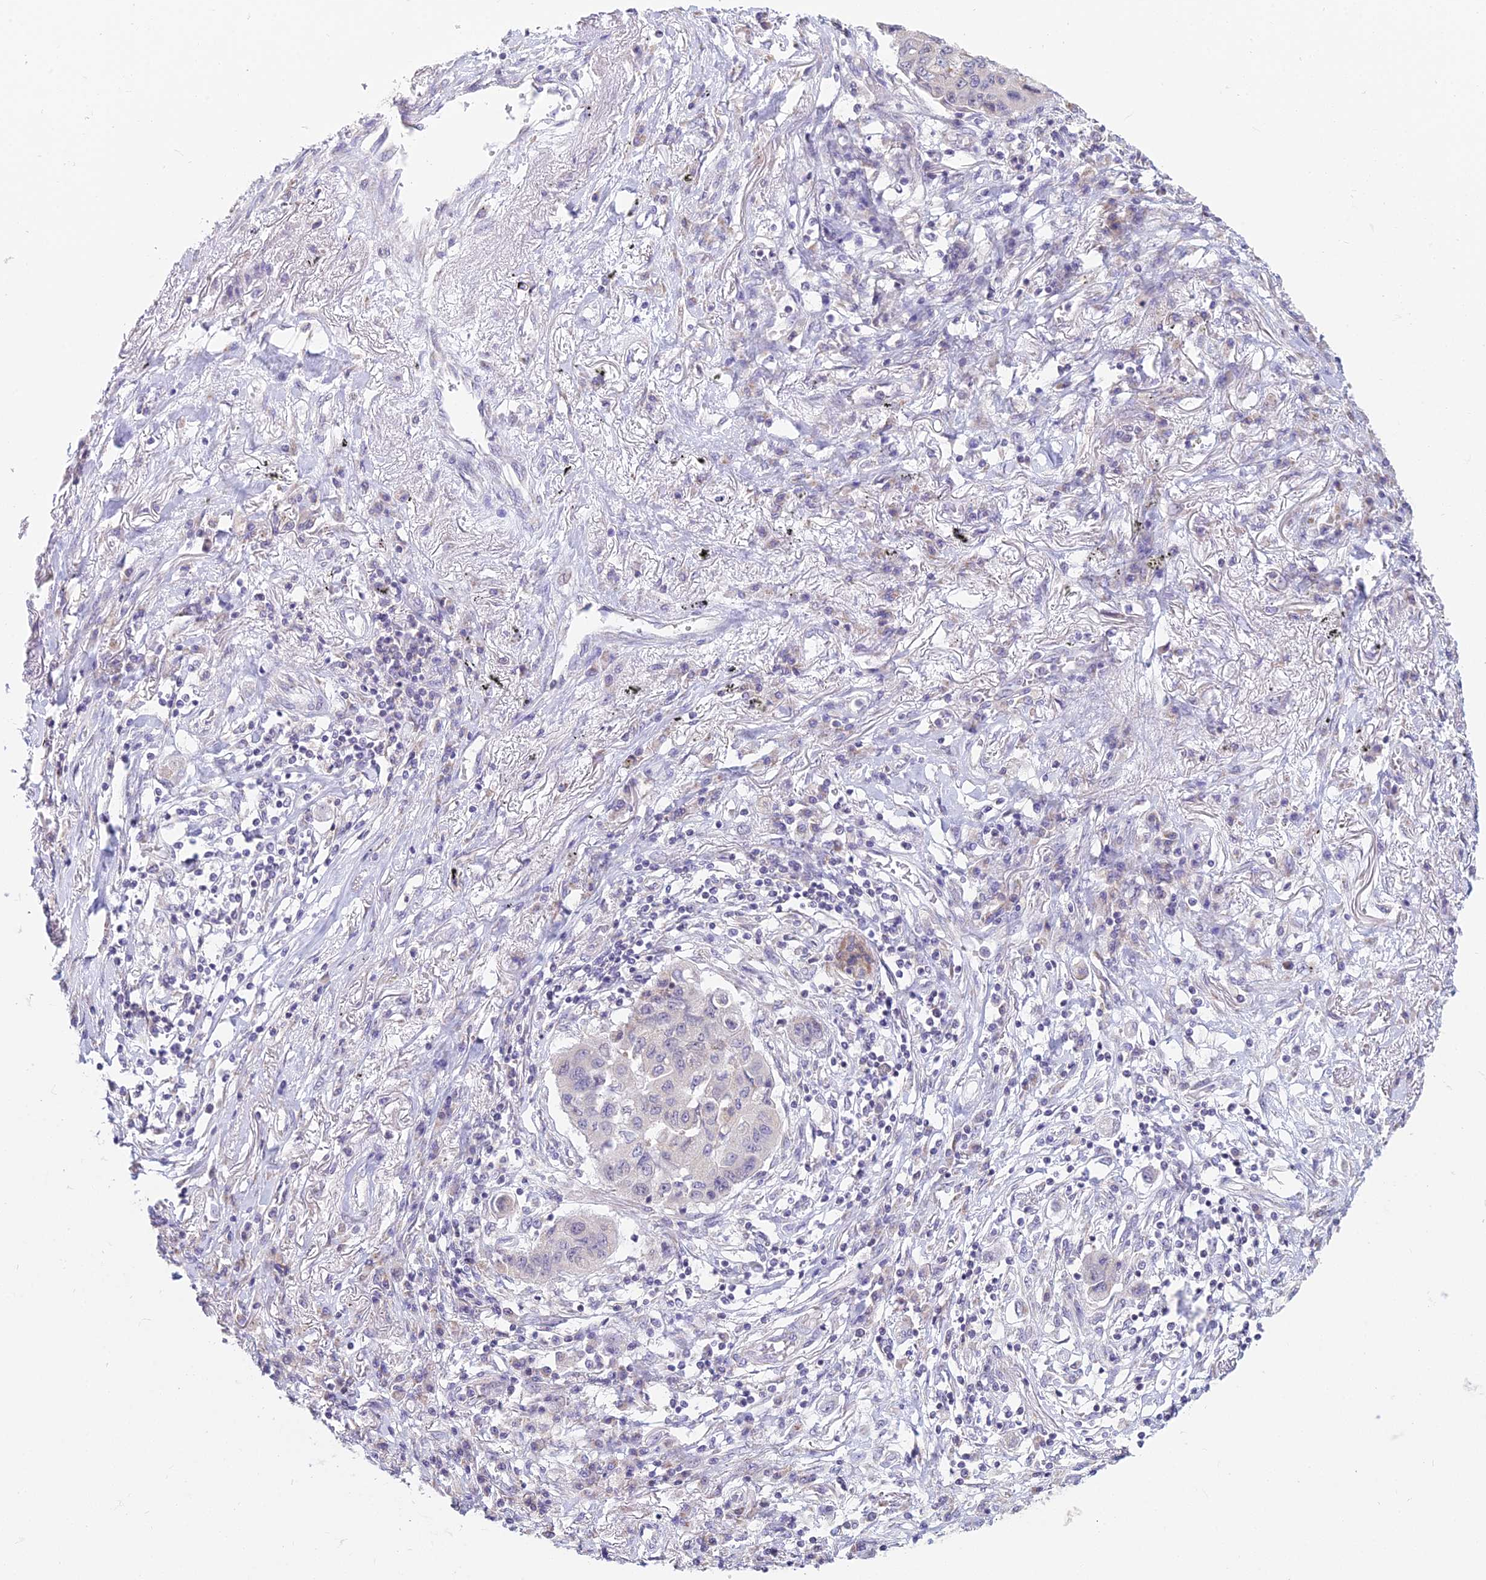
{"staining": {"intensity": "negative", "quantity": "none", "location": "none"}, "tissue": "lung cancer", "cell_type": "Tumor cells", "image_type": "cancer", "snomed": [{"axis": "morphology", "description": "Squamous cell carcinoma, NOS"}, {"axis": "topography", "description": "Lung"}], "caption": "Tumor cells show no significant protein expression in lung squamous cell carcinoma.", "gene": "CFAP206", "patient": {"sex": "male", "age": 74}}